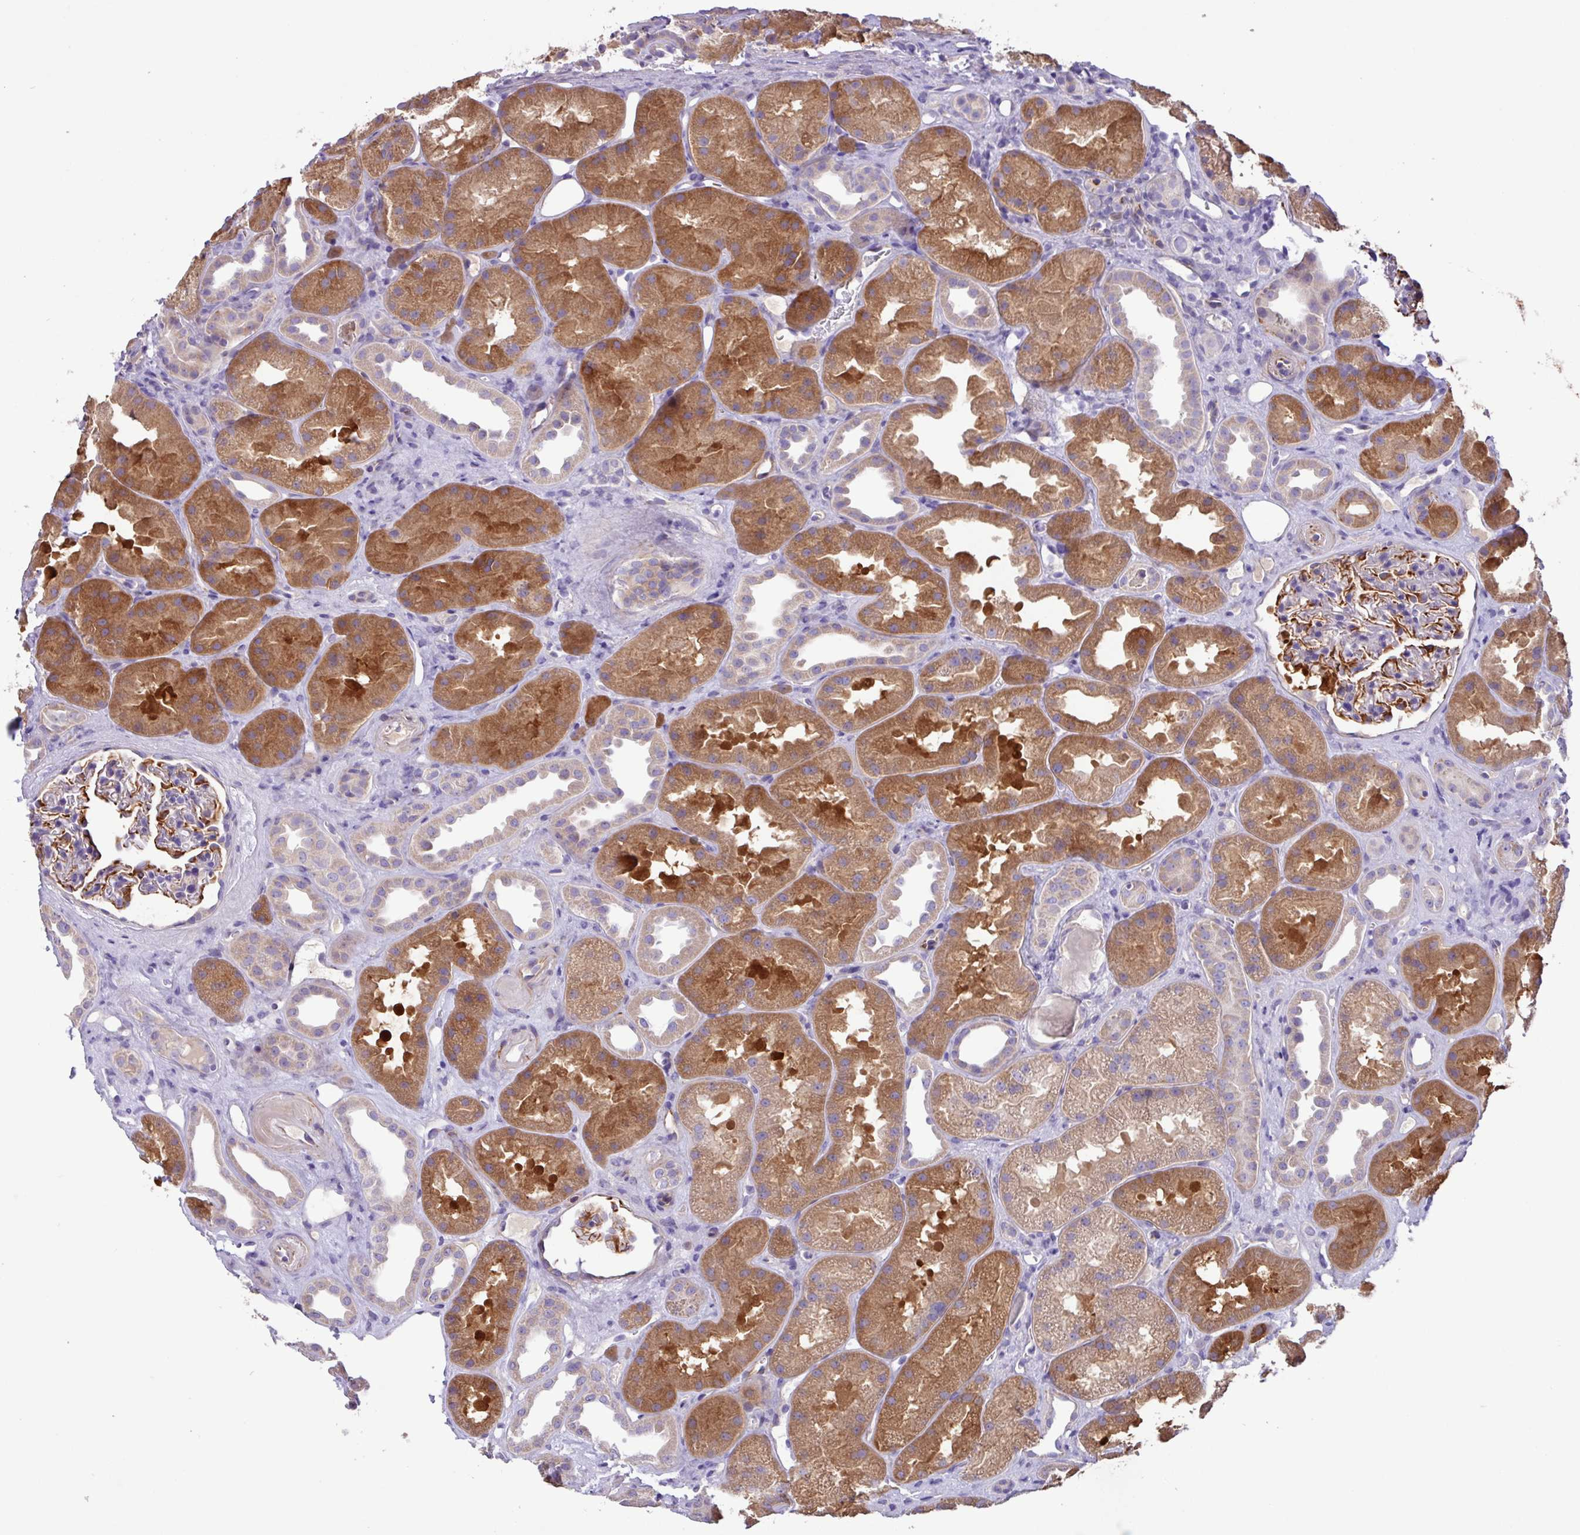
{"staining": {"intensity": "negative", "quantity": "none", "location": "none"}, "tissue": "kidney", "cell_type": "Cells in glomeruli", "image_type": "normal", "snomed": [{"axis": "morphology", "description": "Normal tissue, NOS"}, {"axis": "topography", "description": "Kidney"}], "caption": "High power microscopy micrograph of an immunohistochemistry image of unremarkable kidney, revealing no significant staining in cells in glomeruli. (Brightfield microscopy of DAB IHC at high magnification).", "gene": "MRM2", "patient": {"sex": "male", "age": 61}}